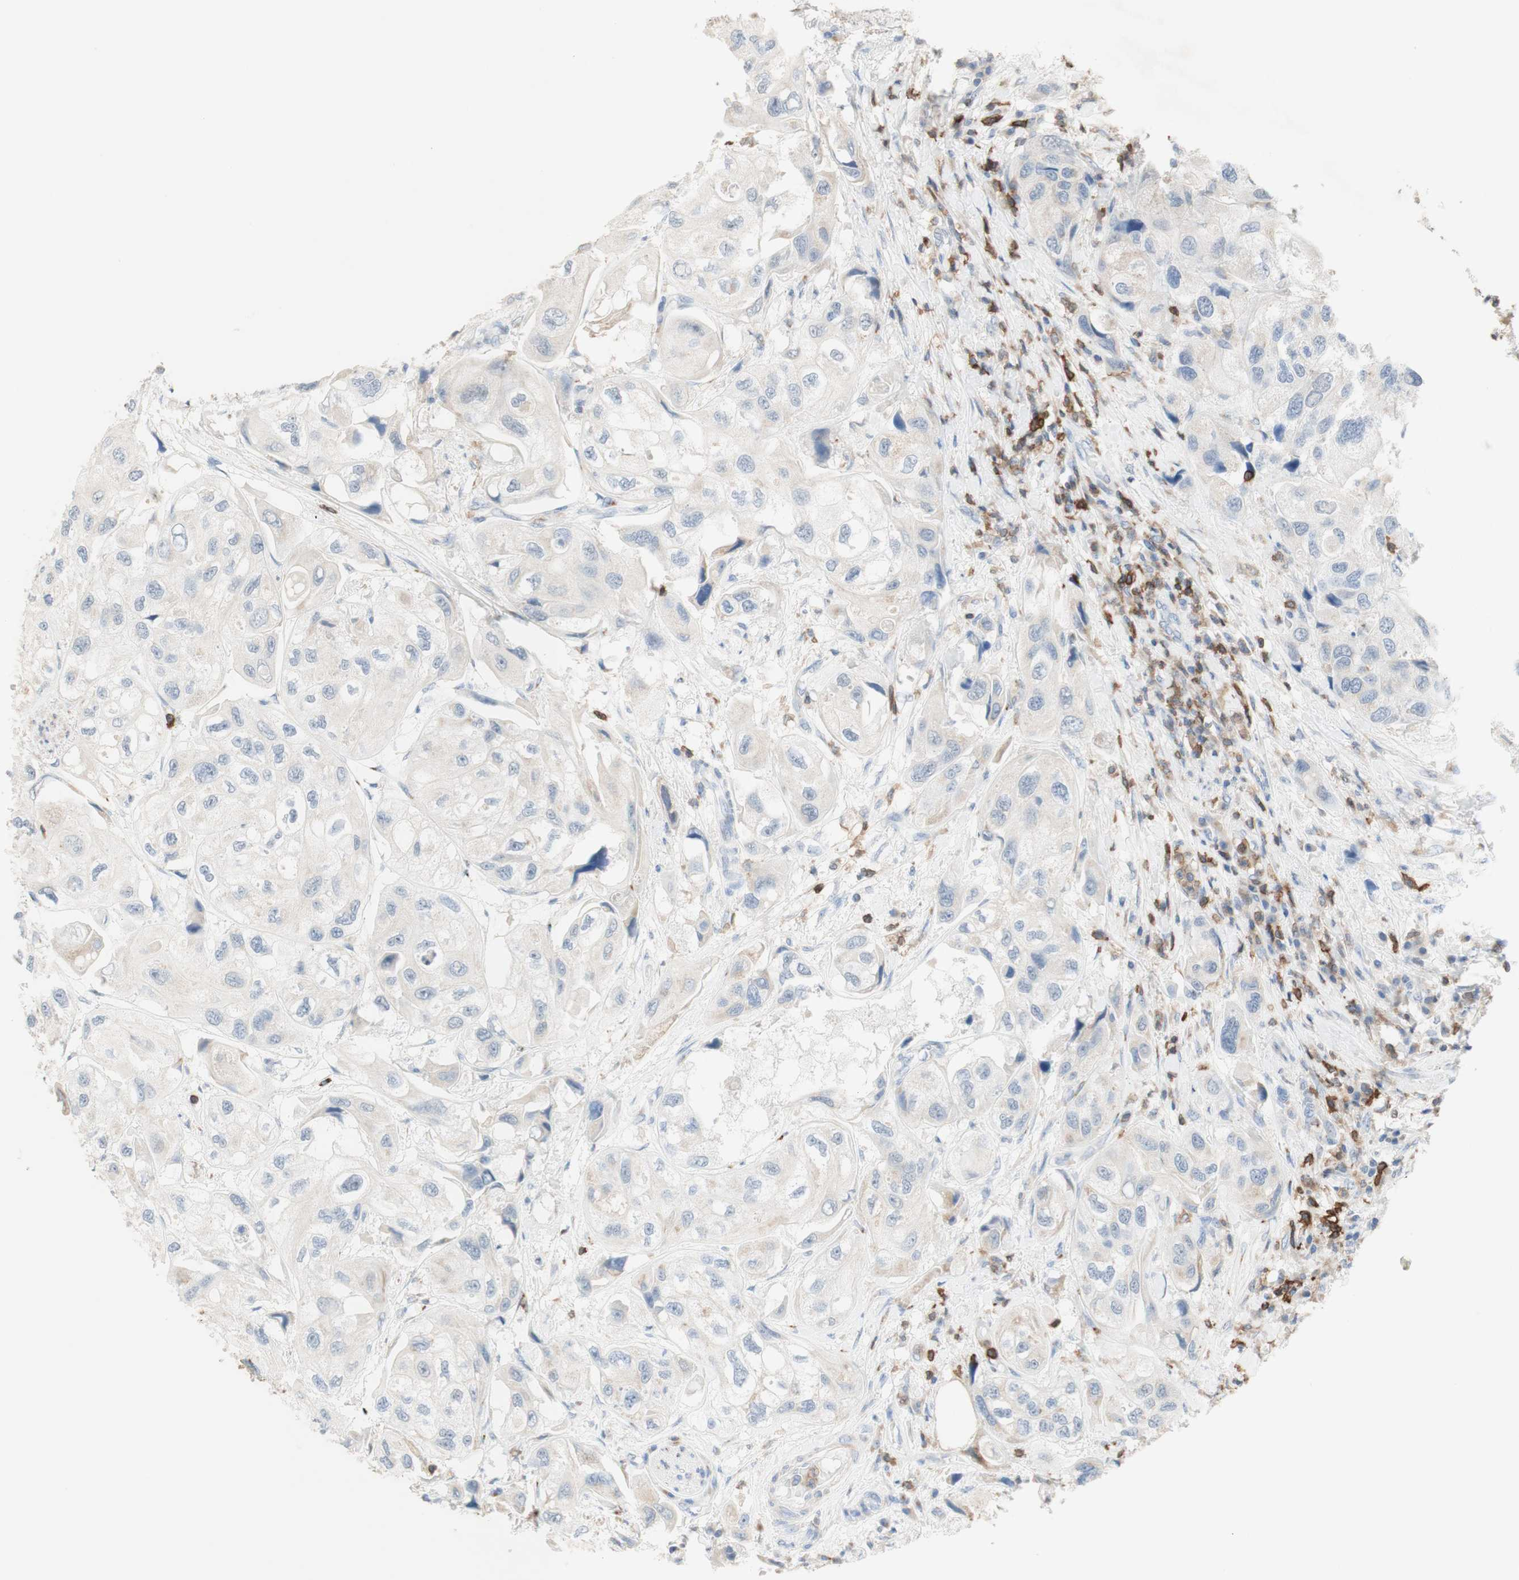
{"staining": {"intensity": "weak", "quantity": "<25%", "location": "cytoplasmic/membranous"}, "tissue": "urothelial cancer", "cell_type": "Tumor cells", "image_type": "cancer", "snomed": [{"axis": "morphology", "description": "Urothelial carcinoma, High grade"}, {"axis": "topography", "description": "Urinary bladder"}], "caption": "Human high-grade urothelial carcinoma stained for a protein using immunohistochemistry displays no expression in tumor cells.", "gene": "SPINK6", "patient": {"sex": "female", "age": 64}}